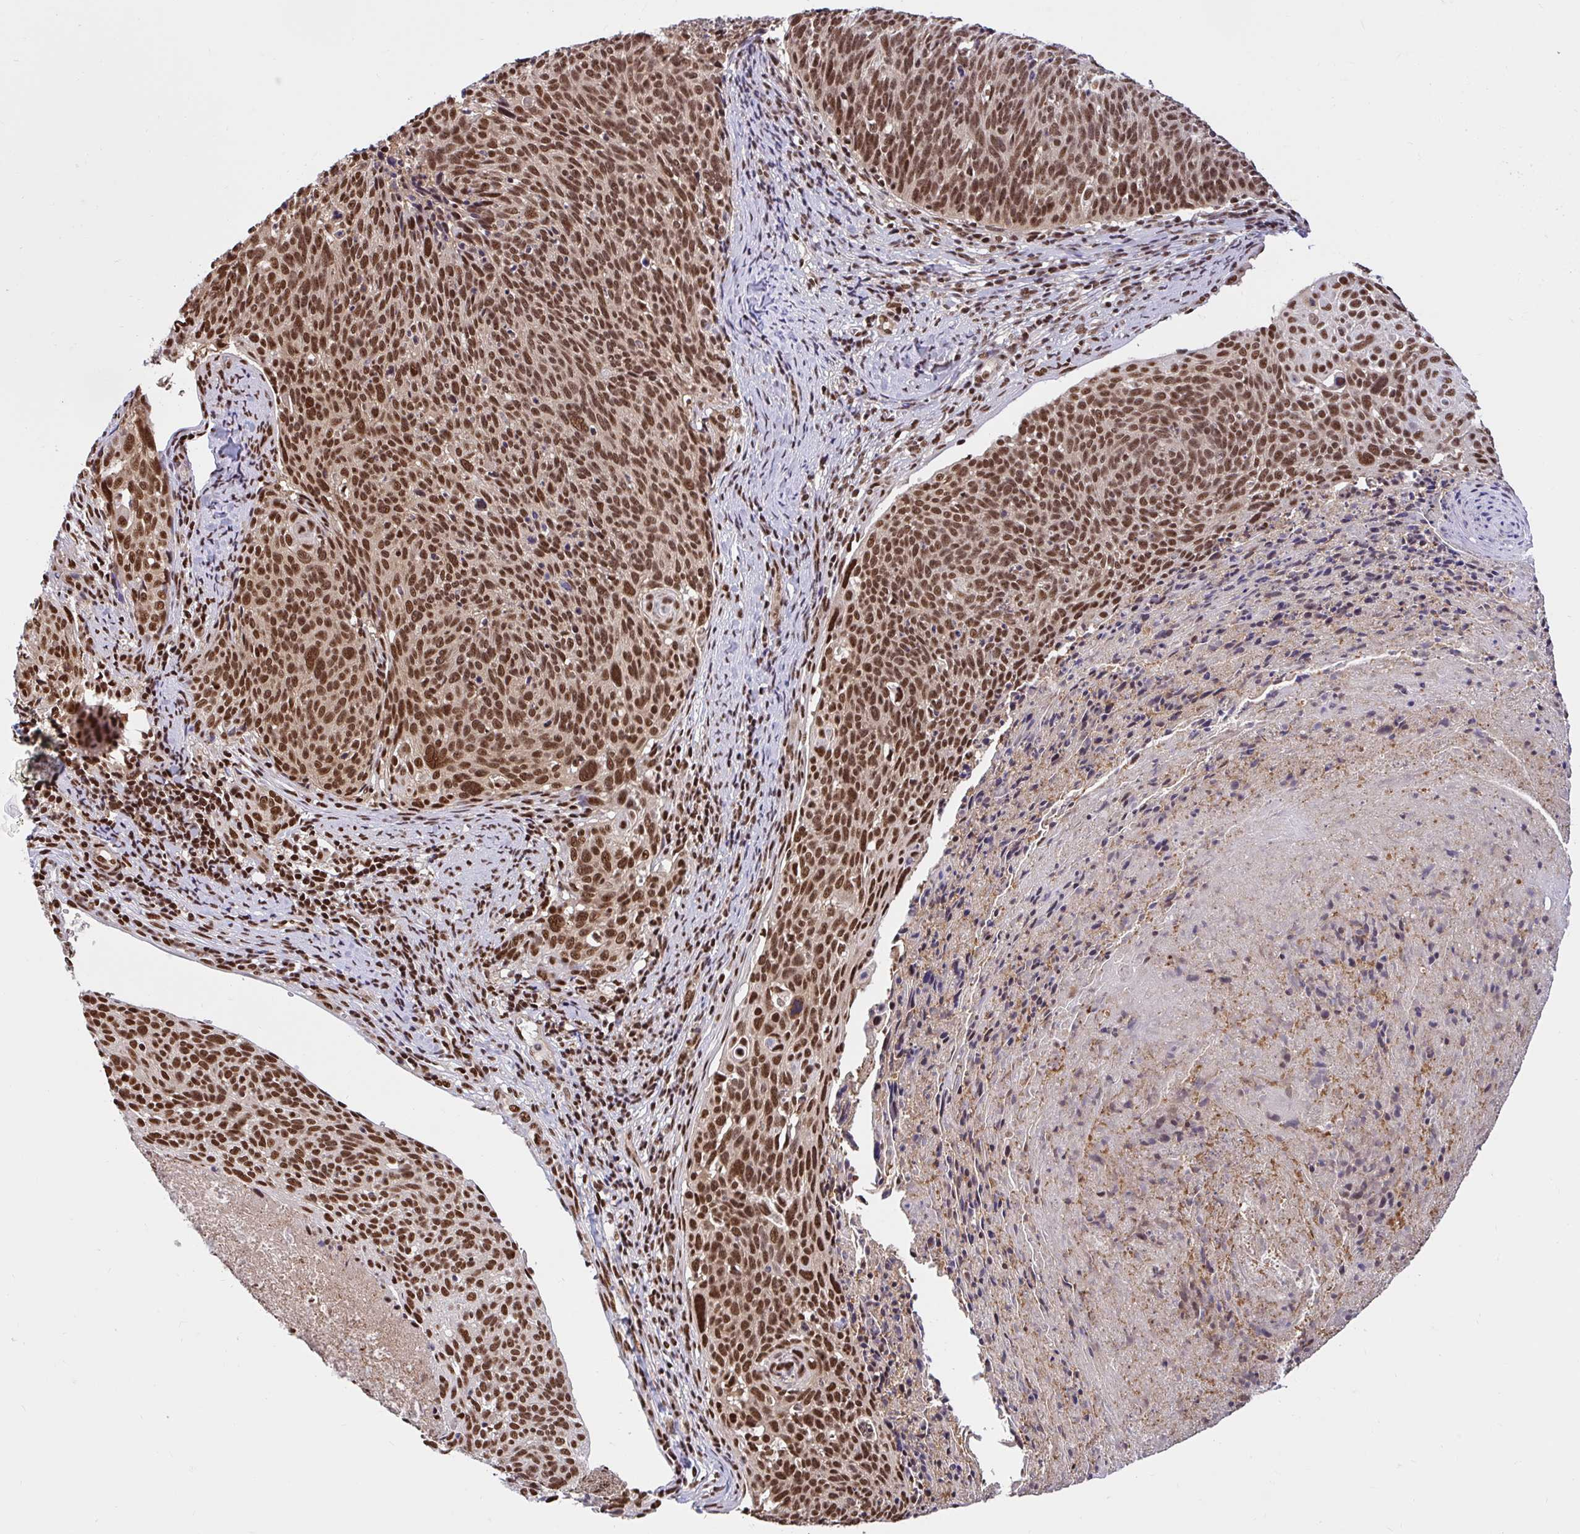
{"staining": {"intensity": "strong", "quantity": ">75%", "location": "nuclear"}, "tissue": "cervical cancer", "cell_type": "Tumor cells", "image_type": "cancer", "snomed": [{"axis": "morphology", "description": "Squamous cell carcinoma, NOS"}, {"axis": "topography", "description": "Cervix"}], "caption": "A brown stain labels strong nuclear staining of a protein in human cervical cancer (squamous cell carcinoma) tumor cells.", "gene": "ABCA9", "patient": {"sex": "female", "age": 49}}